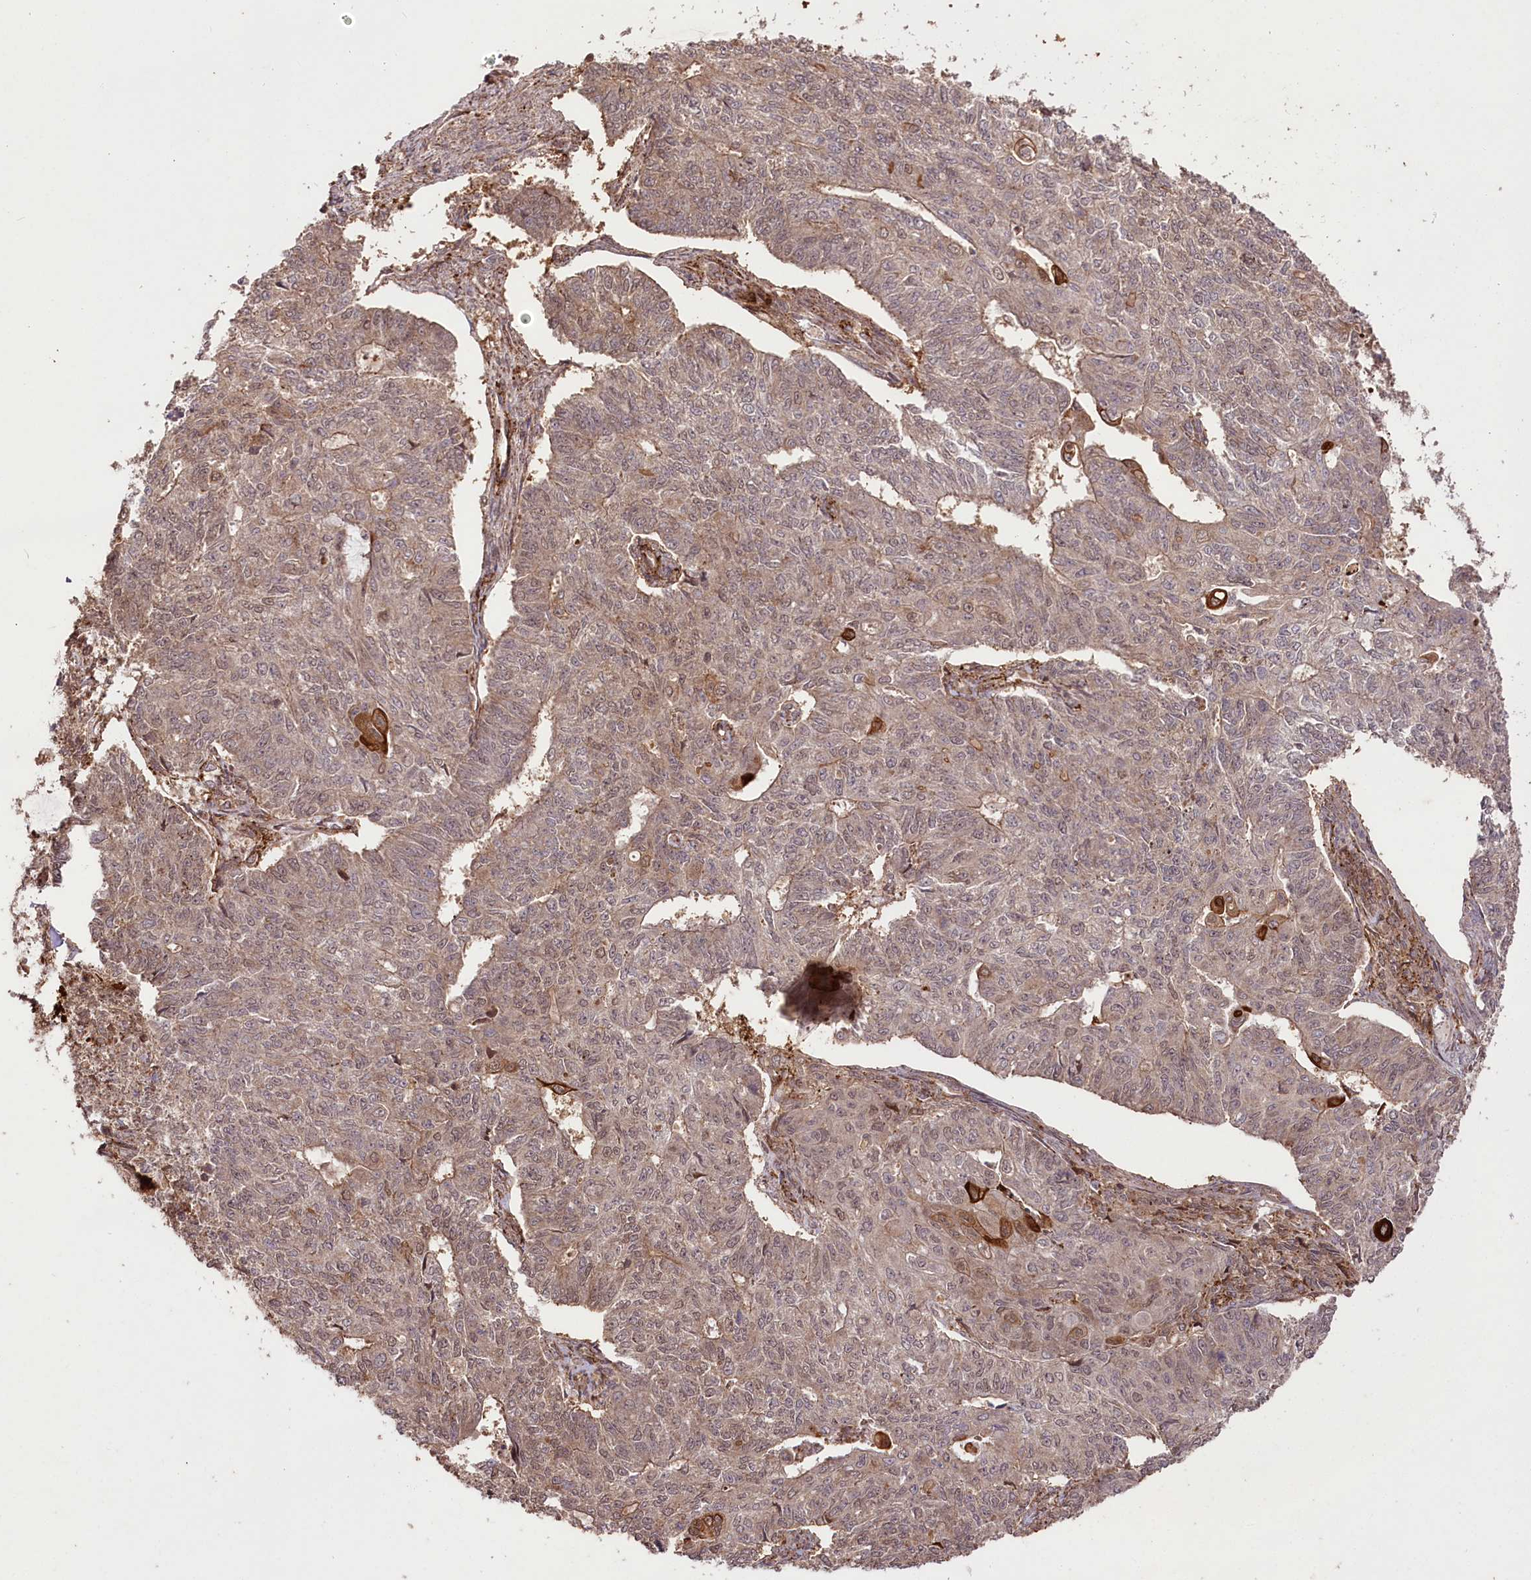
{"staining": {"intensity": "moderate", "quantity": "<25%", "location": "cytoplasmic/membranous"}, "tissue": "endometrial cancer", "cell_type": "Tumor cells", "image_type": "cancer", "snomed": [{"axis": "morphology", "description": "Adenocarcinoma, NOS"}, {"axis": "topography", "description": "Endometrium"}], "caption": "A histopathology image showing moderate cytoplasmic/membranous staining in about <25% of tumor cells in endometrial cancer, as visualized by brown immunohistochemical staining.", "gene": "PHLDB1", "patient": {"sex": "female", "age": 32}}